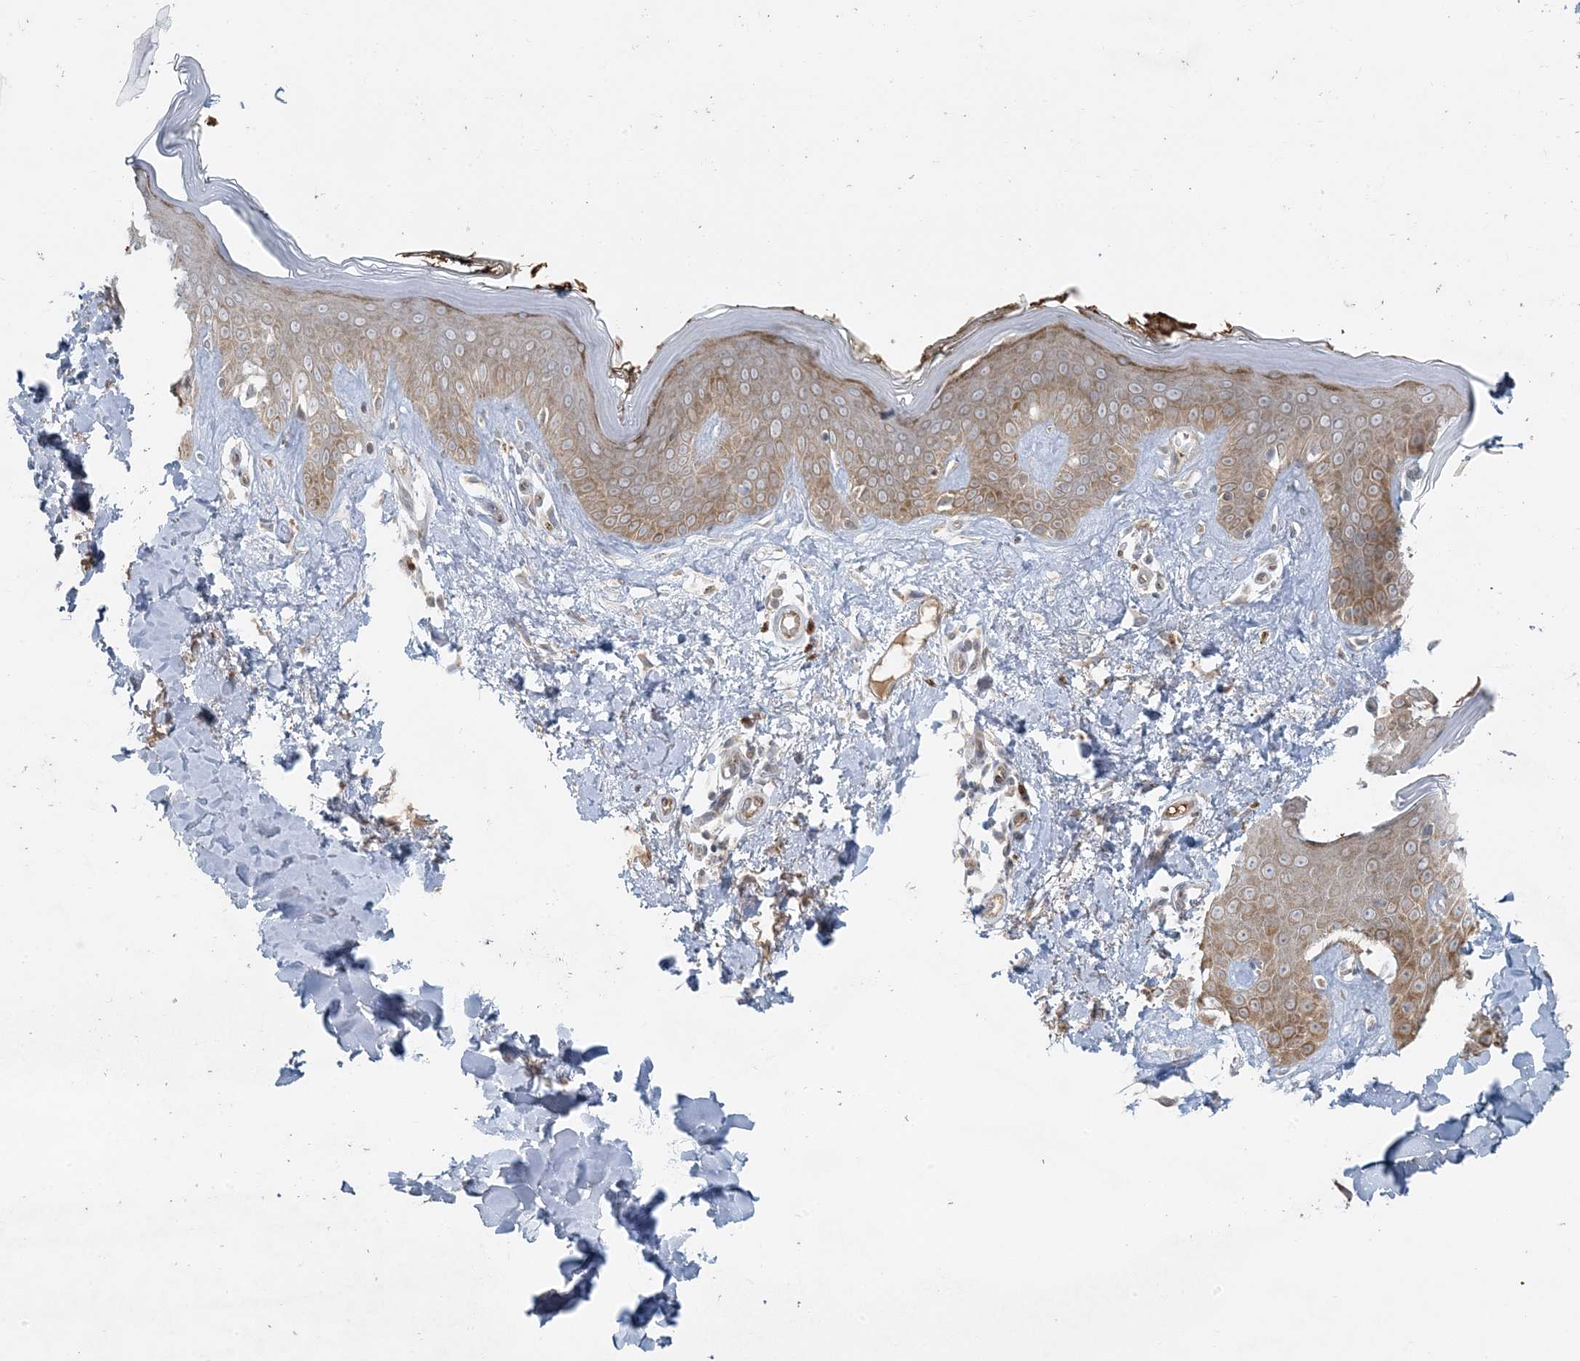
{"staining": {"intensity": "negative", "quantity": "none", "location": "none"}, "tissue": "skin", "cell_type": "Fibroblasts", "image_type": "normal", "snomed": [{"axis": "morphology", "description": "Normal tissue, NOS"}, {"axis": "topography", "description": "Skin"}], "caption": "Immunohistochemical staining of normal skin displays no significant positivity in fibroblasts. The staining is performed using DAB (3,3'-diaminobenzidine) brown chromogen with nuclei counter-stained in using hematoxylin.", "gene": "ZNF263", "patient": {"sex": "female", "age": 64}}